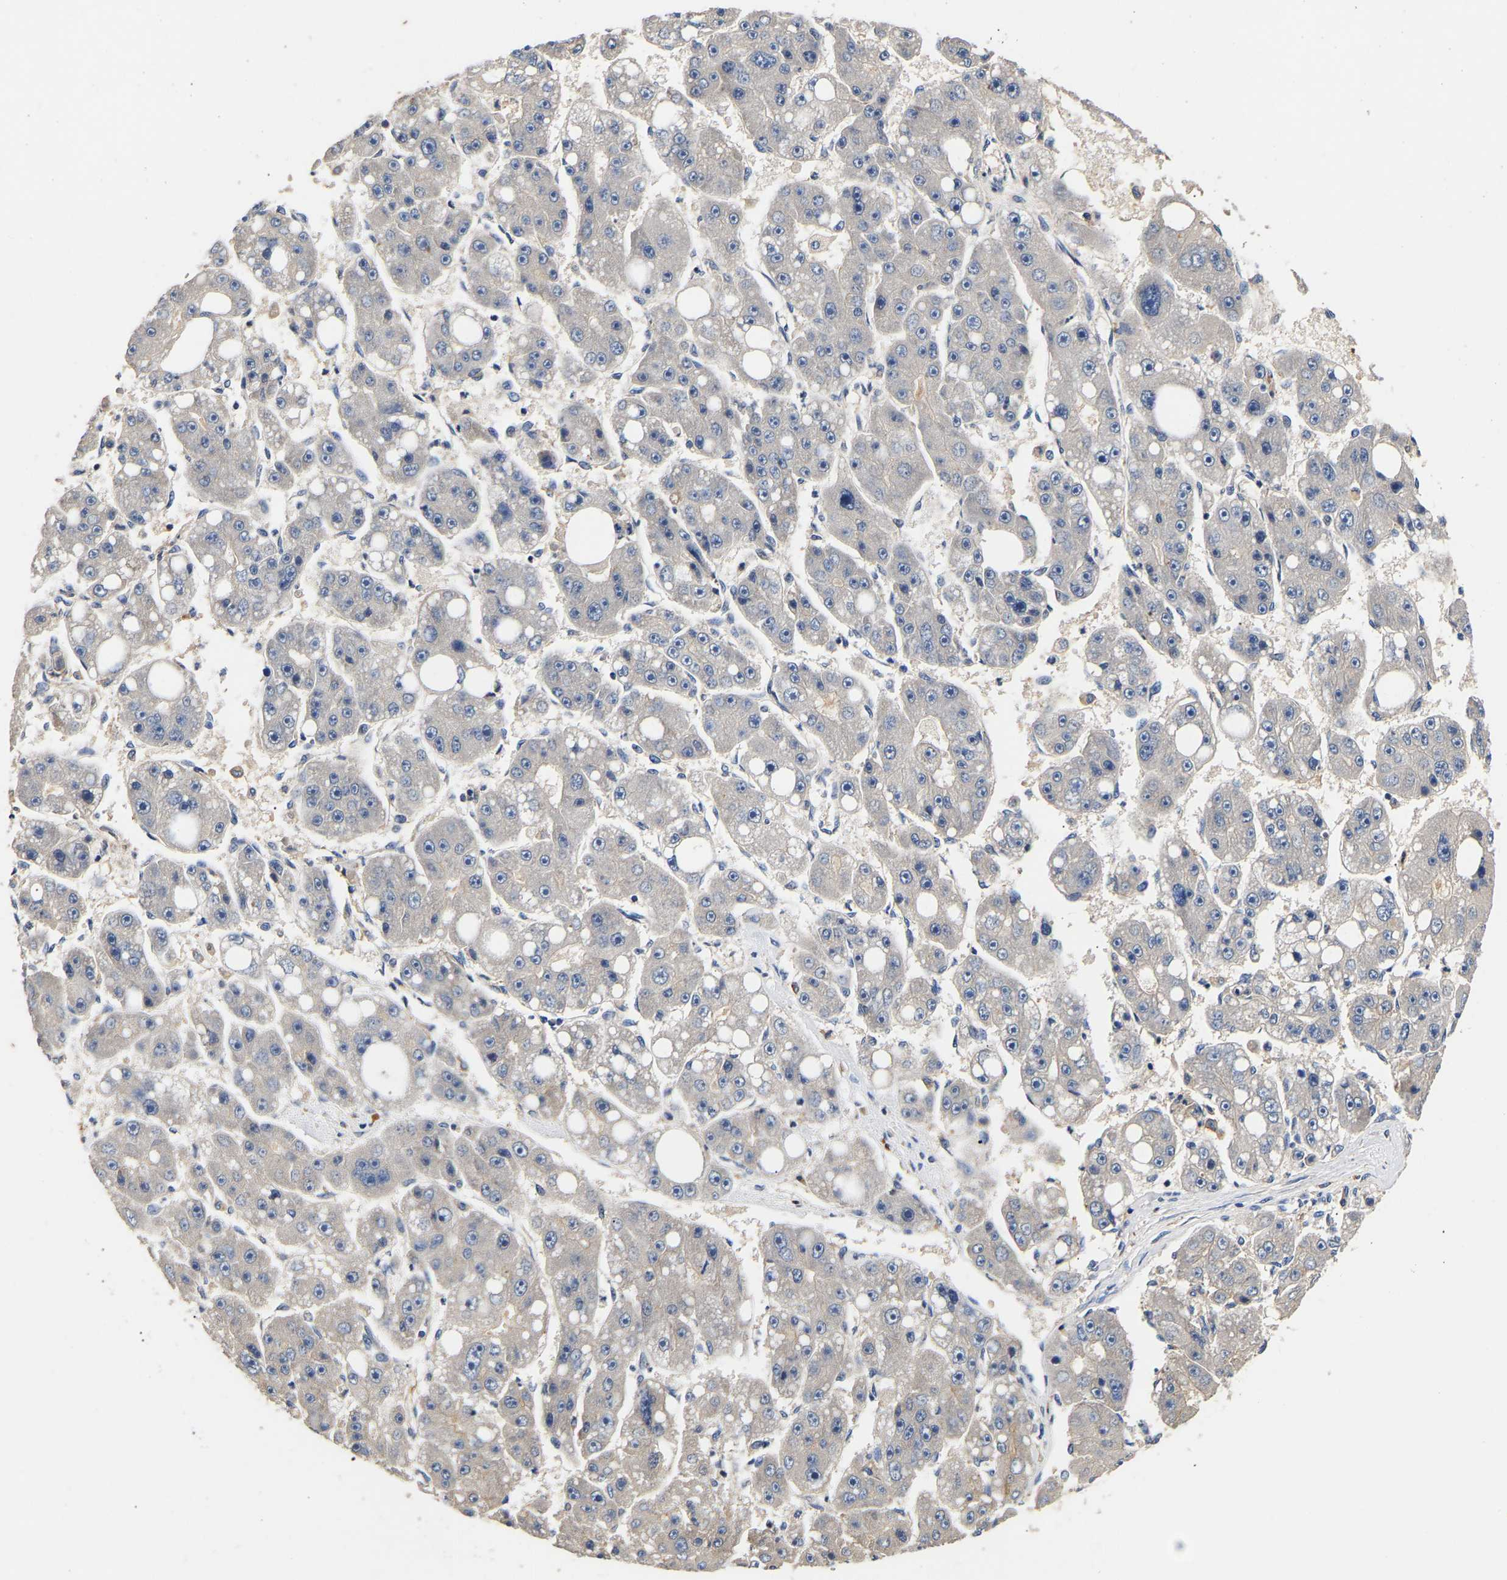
{"staining": {"intensity": "negative", "quantity": "none", "location": "none"}, "tissue": "liver cancer", "cell_type": "Tumor cells", "image_type": "cancer", "snomed": [{"axis": "morphology", "description": "Carcinoma, Hepatocellular, NOS"}, {"axis": "topography", "description": "Liver"}], "caption": "Immunohistochemical staining of human liver cancer (hepatocellular carcinoma) reveals no significant staining in tumor cells.", "gene": "LRBA", "patient": {"sex": "female", "age": 61}}